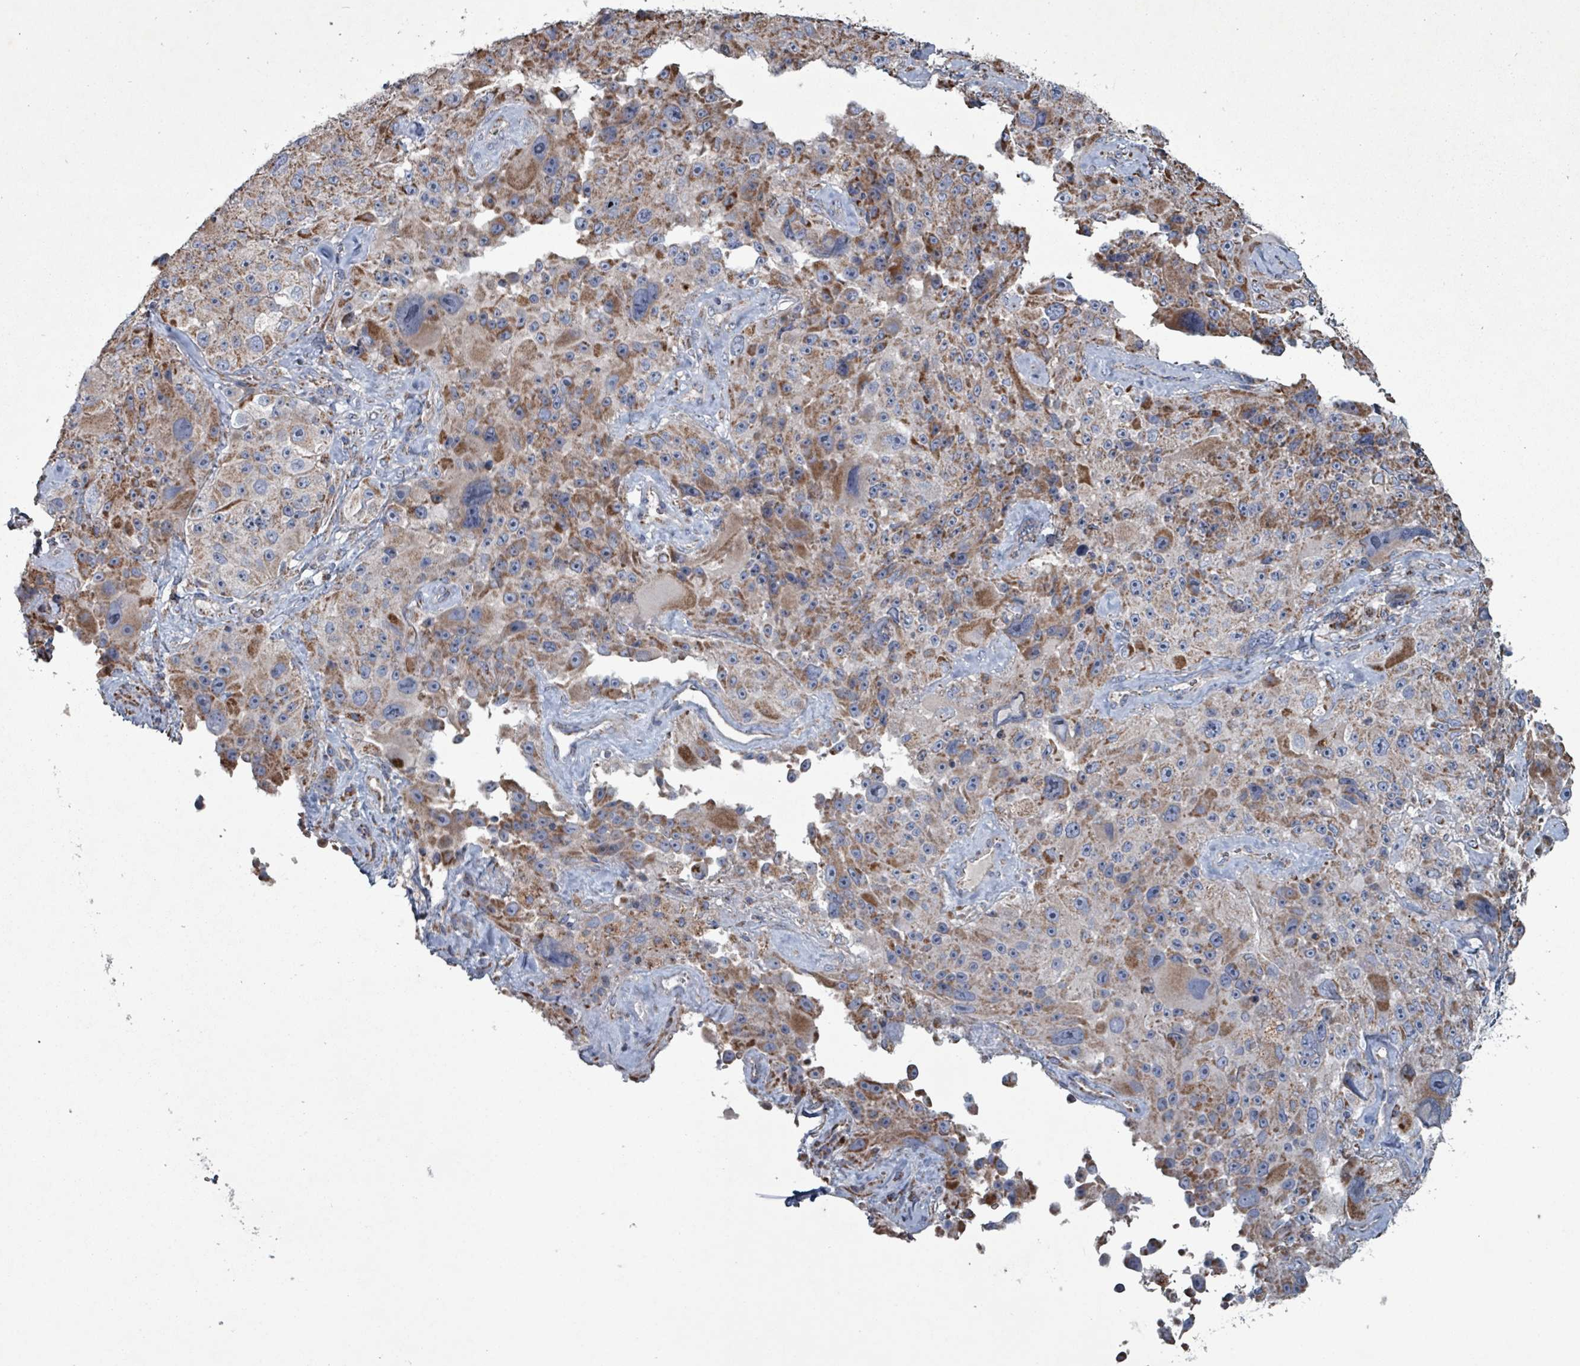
{"staining": {"intensity": "moderate", "quantity": ">75%", "location": "cytoplasmic/membranous"}, "tissue": "melanoma", "cell_type": "Tumor cells", "image_type": "cancer", "snomed": [{"axis": "morphology", "description": "Malignant melanoma, Metastatic site"}, {"axis": "topography", "description": "Lymph node"}], "caption": "Protein analysis of malignant melanoma (metastatic site) tissue exhibits moderate cytoplasmic/membranous expression in approximately >75% of tumor cells.", "gene": "ABHD18", "patient": {"sex": "male", "age": 62}}